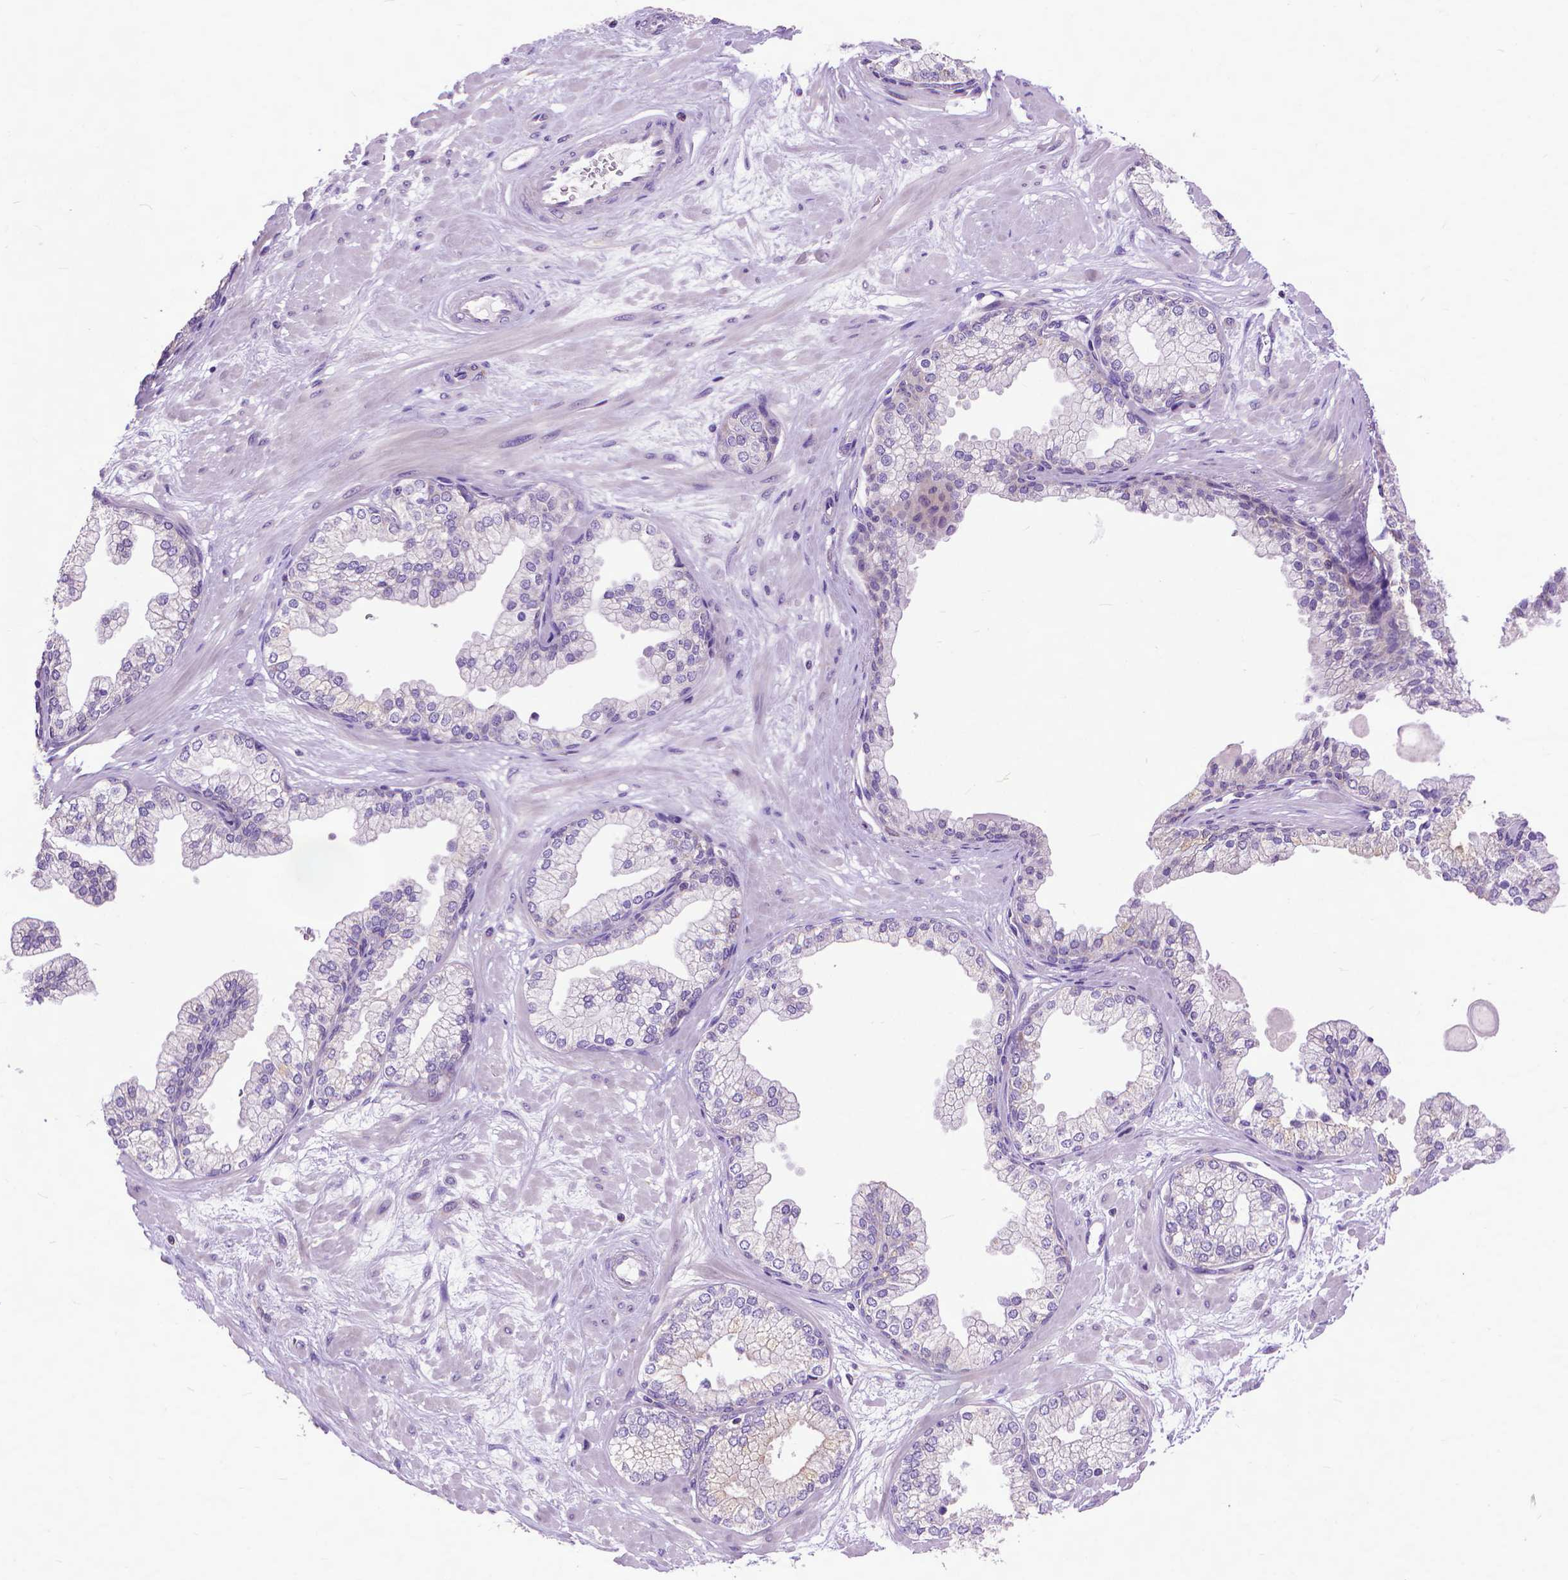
{"staining": {"intensity": "negative", "quantity": "none", "location": "none"}, "tissue": "prostate", "cell_type": "Glandular cells", "image_type": "normal", "snomed": [{"axis": "morphology", "description": "Normal tissue, NOS"}, {"axis": "topography", "description": "Prostate"}, {"axis": "topography", "description": "Peripheral nerve tissue"}], "caption": "The histopathology image demonstrates no staining of glandular cells in unremarkable prostate.", "gene": "SYN1", "patient": {"sex": "male", "age": 61}}